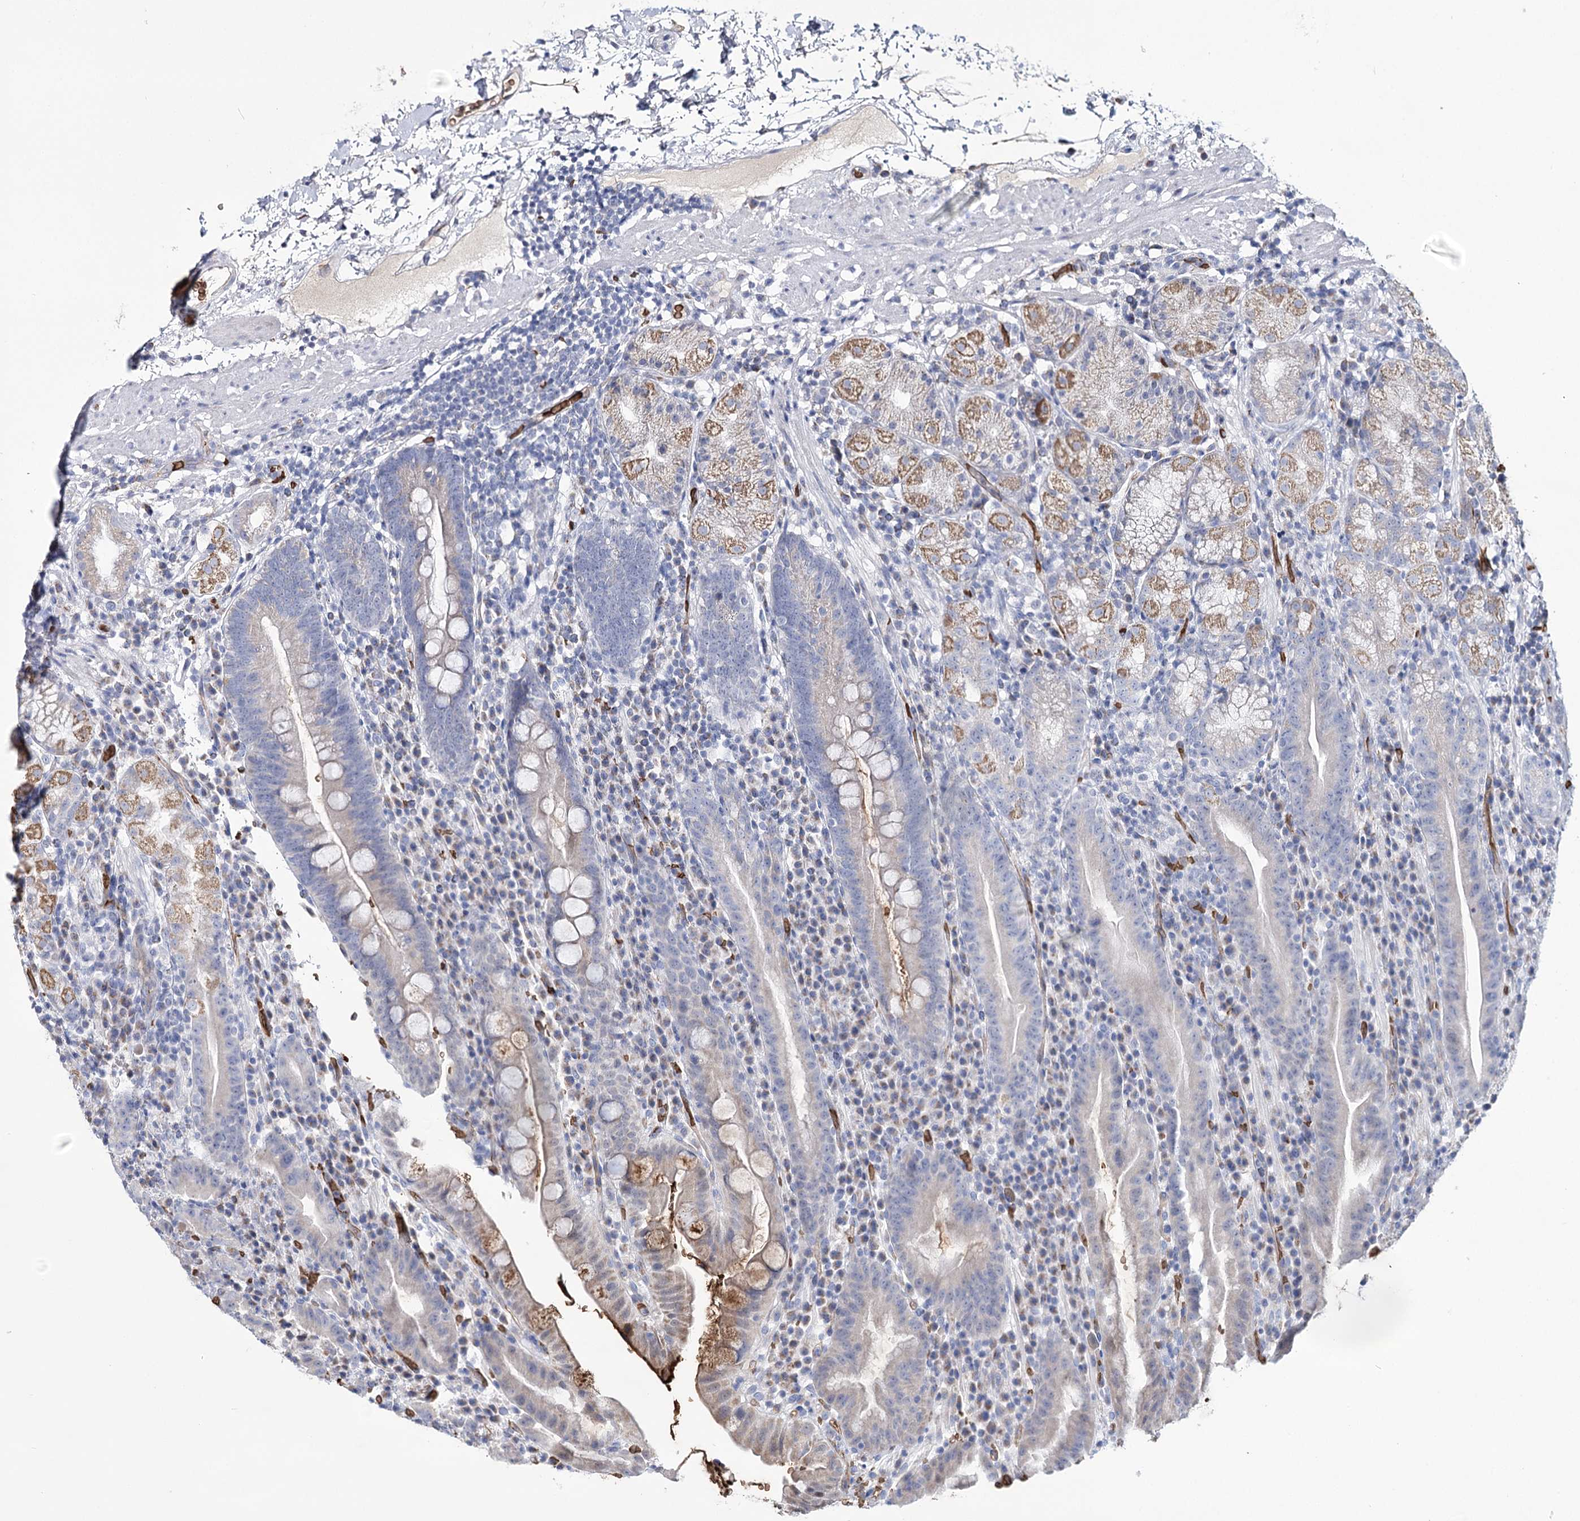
{"staining": {"intensity": "moderate", "quantity": "<25%", "location": "cytoplasmic/membranous"}, "tissue": "stomach", "cell_type": "Glandular cells", "image_type": "normal", "snomed": [{"axis": "morphology", "description": "Normal tissue, NOS"}, {"axis": "morphology", "description": "Inflammation, NOS"}, {"axis": "topography", "description": "Stomach"}], "caption": "Protein expression analysis of normal stomach exhibits moderate cytoplasmic/membranous expression in about <25% of glandular cells.", "gene": "GBF1", "patient": {"sex": "male", "age": 79}}